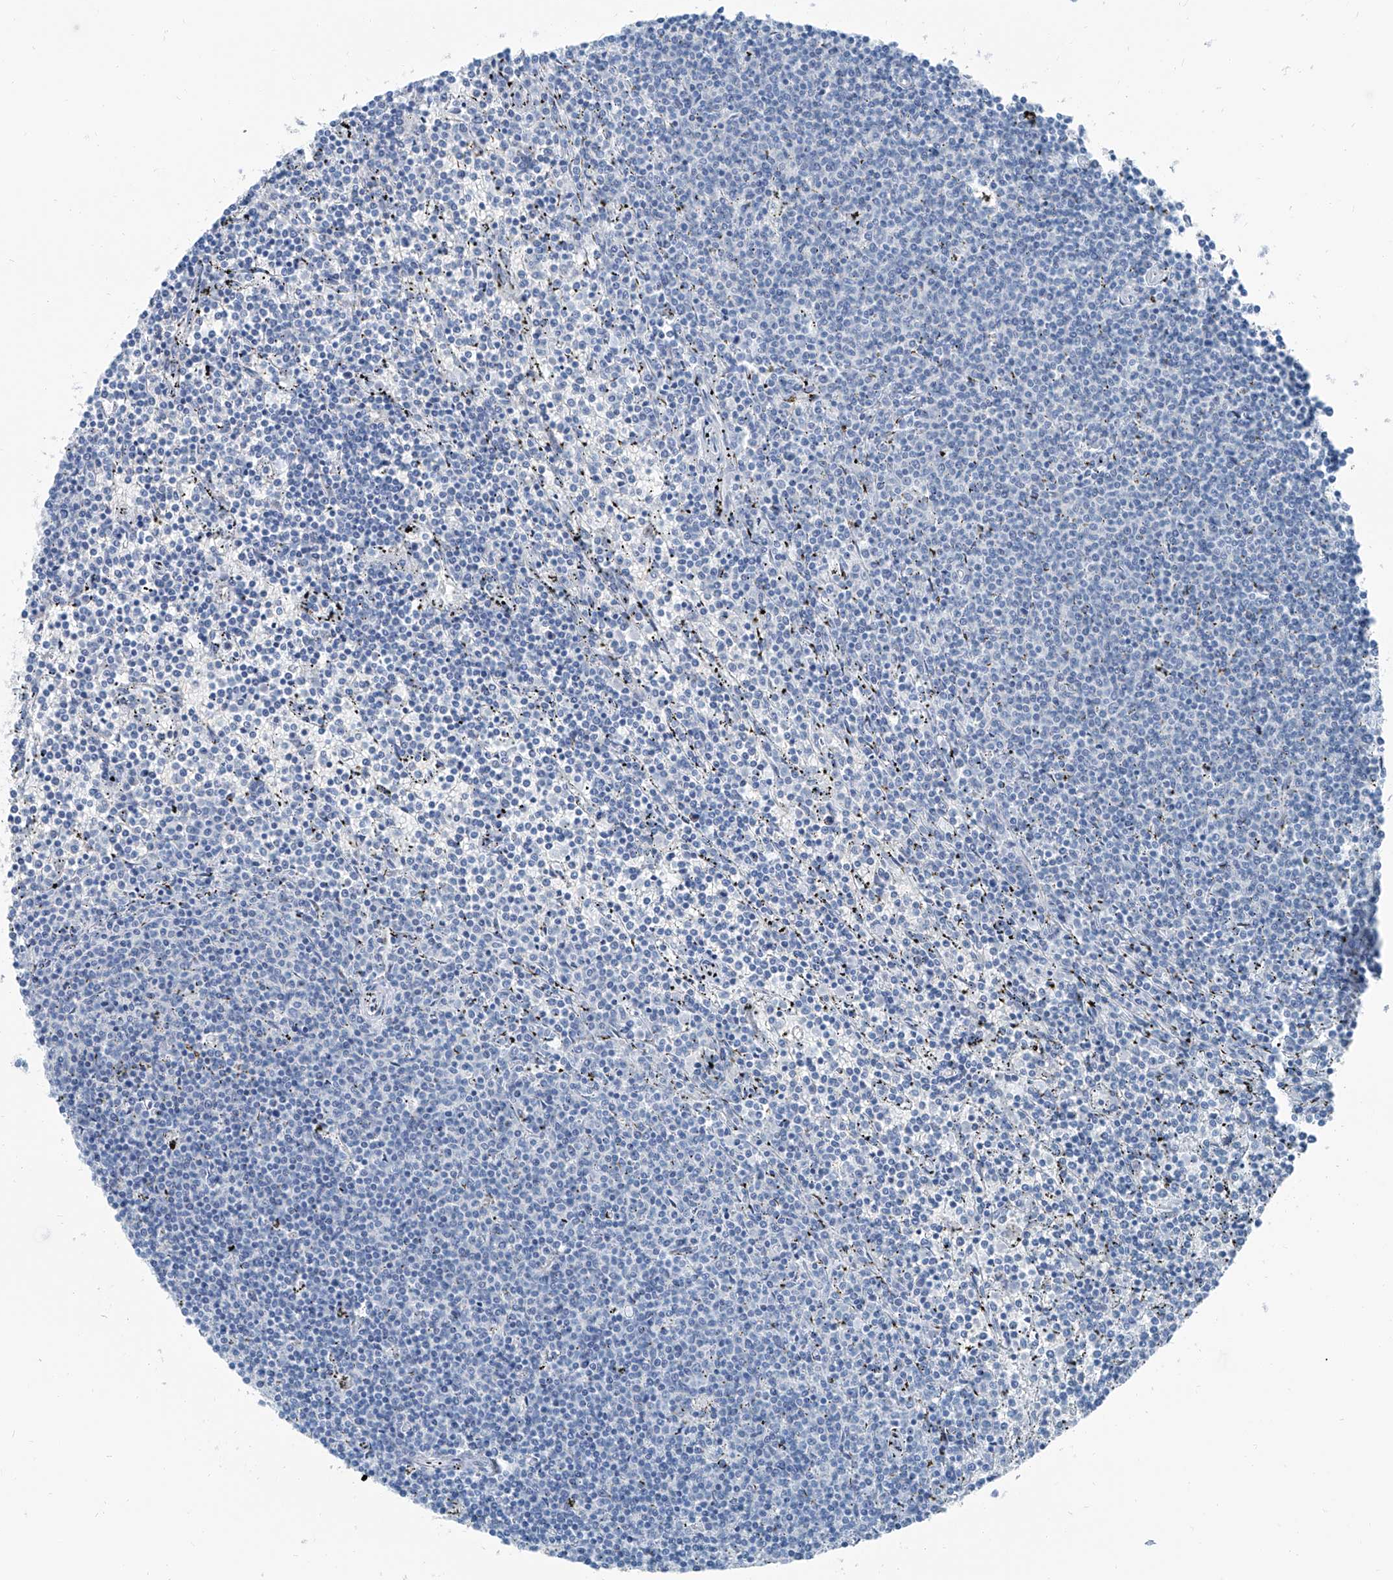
{"staining": {"intensity": "negative", "quantity": "none", "location": "none"}, "tissue": "lymphoma", "cell_type": "Tumor cells", "image_type": "cancer", "snomed": [{"axis": "morphology", "description": "Malignant lymphoma, non-Hodgkin's type, Low grade"}, {"axis": "topography", "description": "Spleen"}], "caption": "Tumor cells are negative for protein expression in human low-grade malignant lymphoma, non-Hodgkin's type.", "gene": "RGN", "patient": {"sex": "female", "age": 50}}